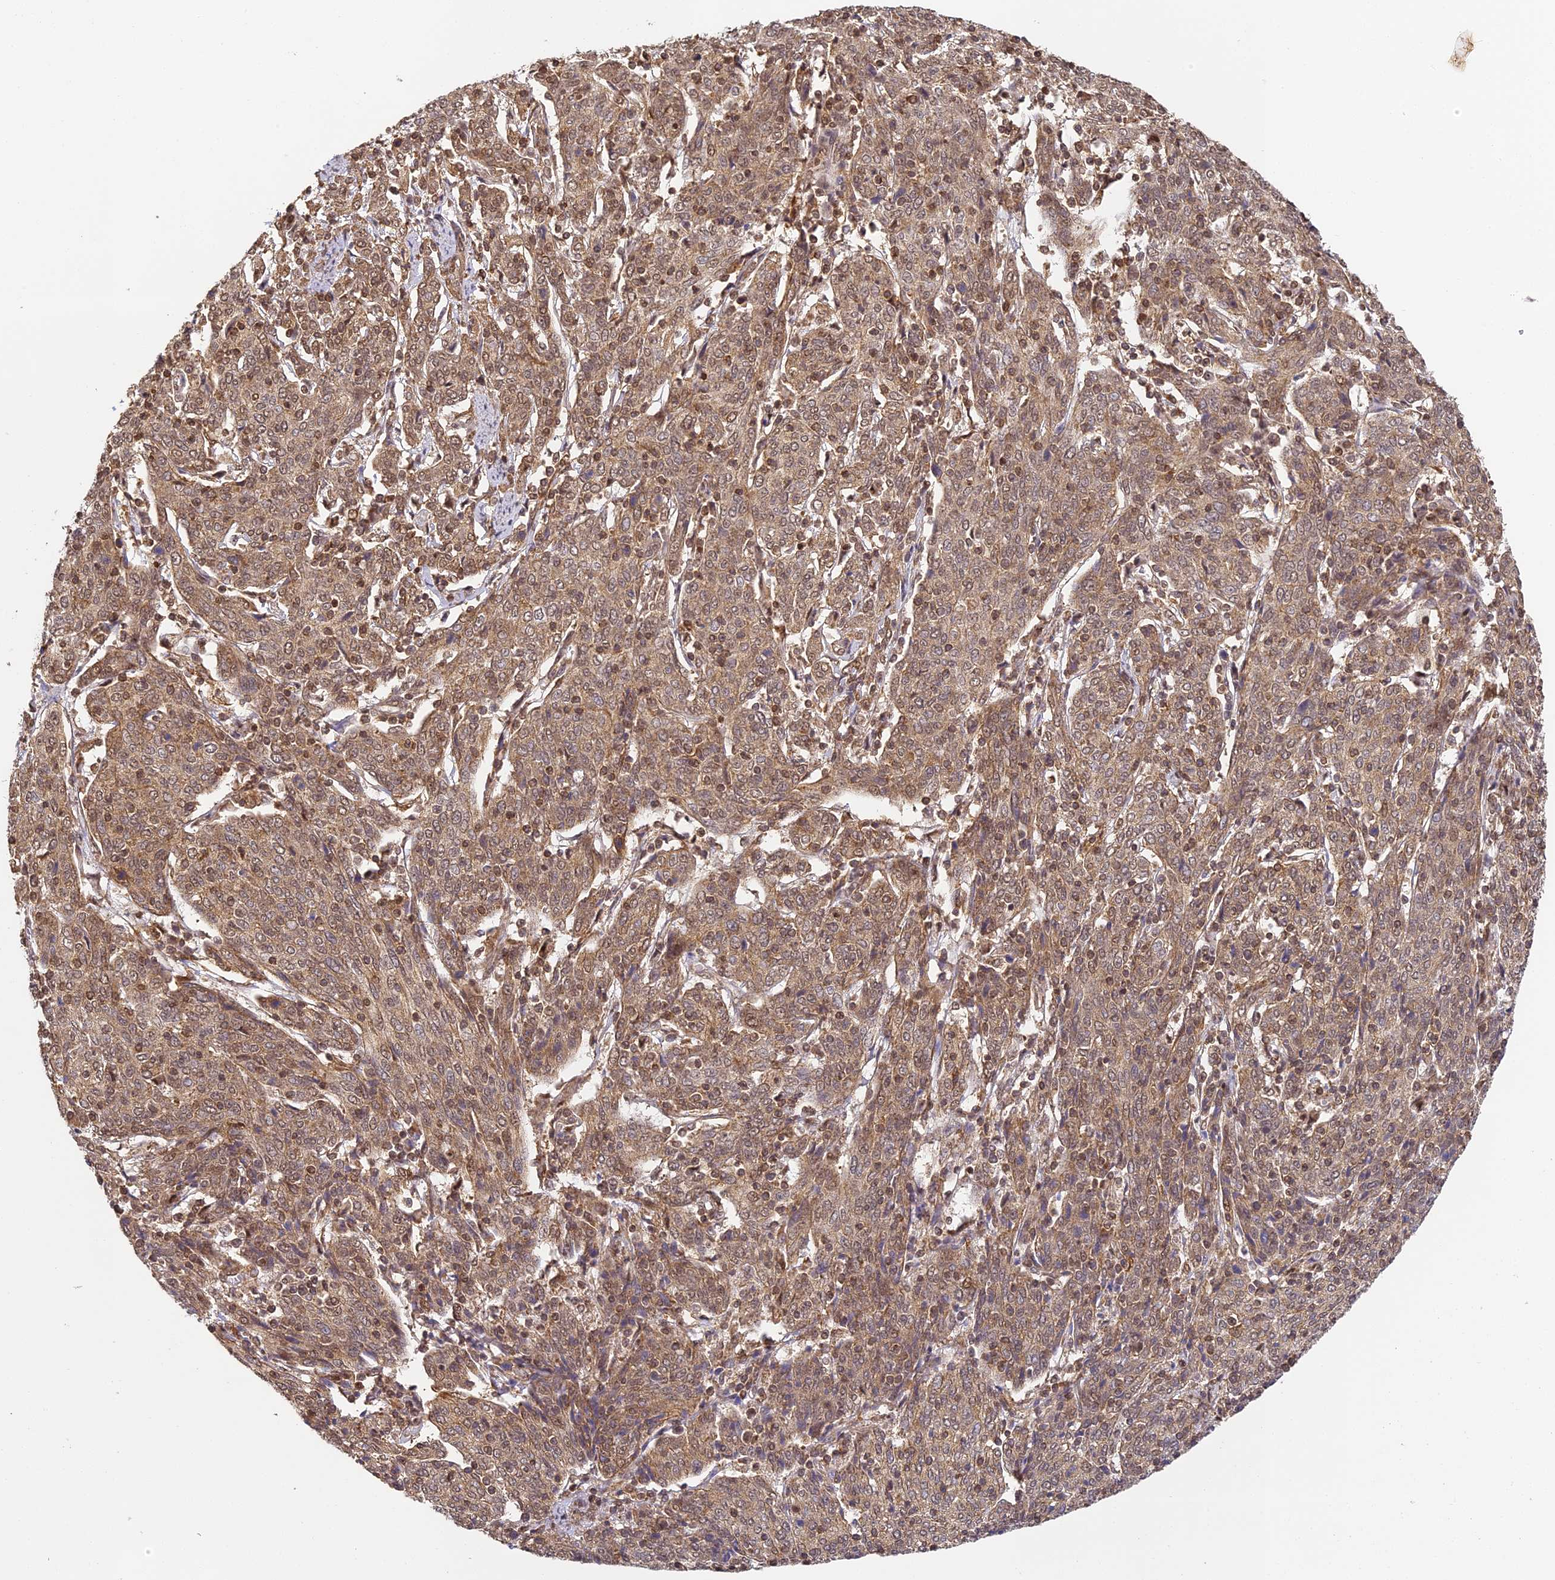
{"staining": {"intensity": "moderate", "quantity": ">75%", "location": "cytoplasmic/membranous,nuclear"}, "tissue": "cervical cancer", "cell_type": "Tumor cells", "image_type": "cancer", "snomed": [{"axis": "morphology", "description": "Squamous cell carcinoma, NOS"}, {"axis": "topography", "description": "Cervix"}], "caption": "A medium amount of moderate cytoplasmic/membranous and nuclear expression is appreciated in about >75% of tumor cells in cervical squamous cell carcinoma tissue. (Stains: DAB in brown, nuclei in blue, Microscopy: brightfield microscopy at high magnification).", "gene": "ZNF443", "patient": {"sex": "female", "age": 67}}